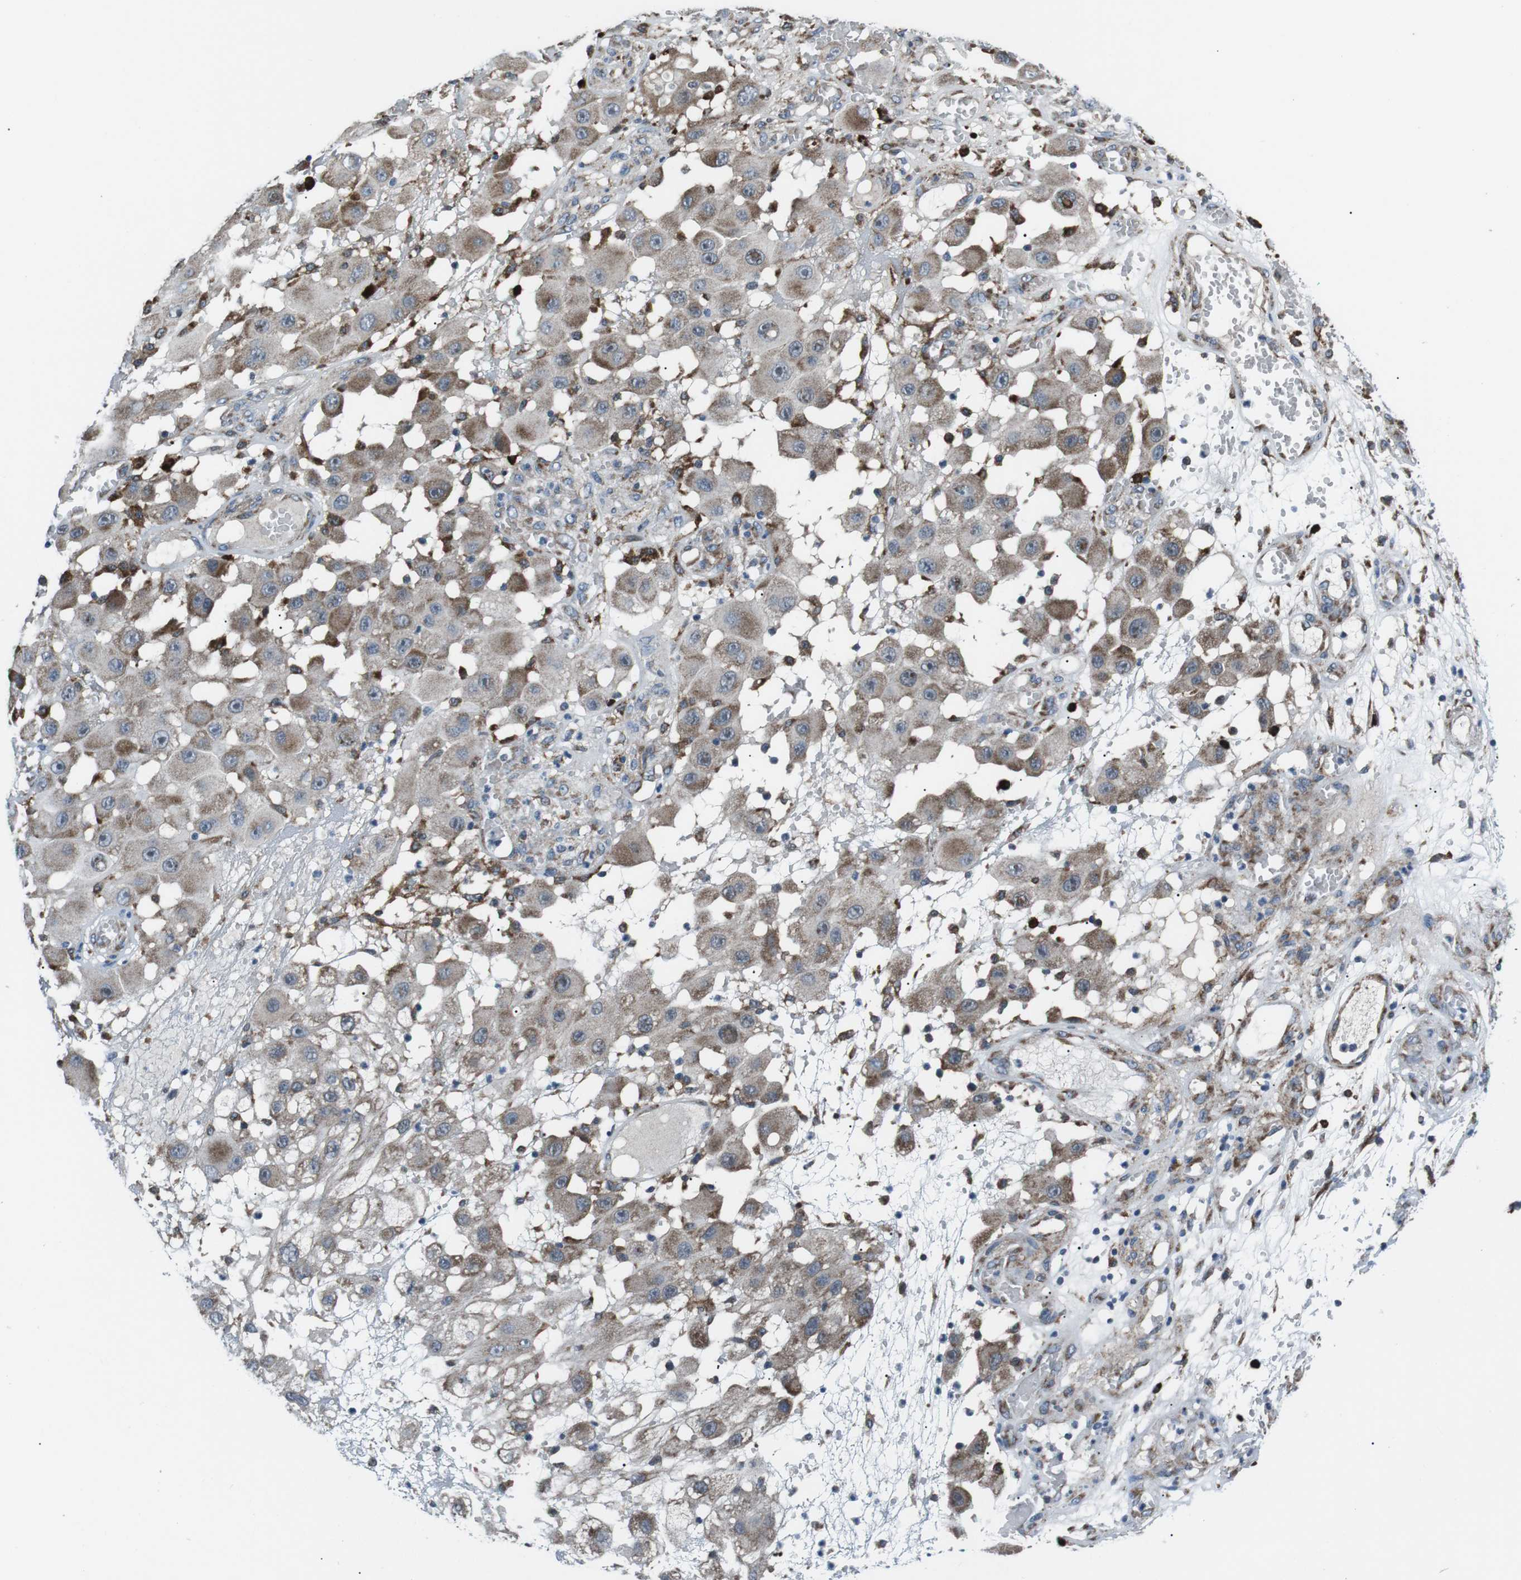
{"staining": {"intensity": "weak", "quantity": "25%-75%", "location": "cytoplasmic/membranous"}, "tissue": "melanoma", "cell_type": "Tumor cells", "image_type": "cancer", "snomed": [{"axis": "morphology", "description": "Malignant melanoma, NOS"}, {"axis": "topography", "description": "Skin"}], "caption": "Tumor cells demonstrate low levels of weak cytoplasmic/membranous staining in about 25%-75% of cells in melanoma.", "gene": "BLNK", "patient": {"sex": "female", "age": 81}}